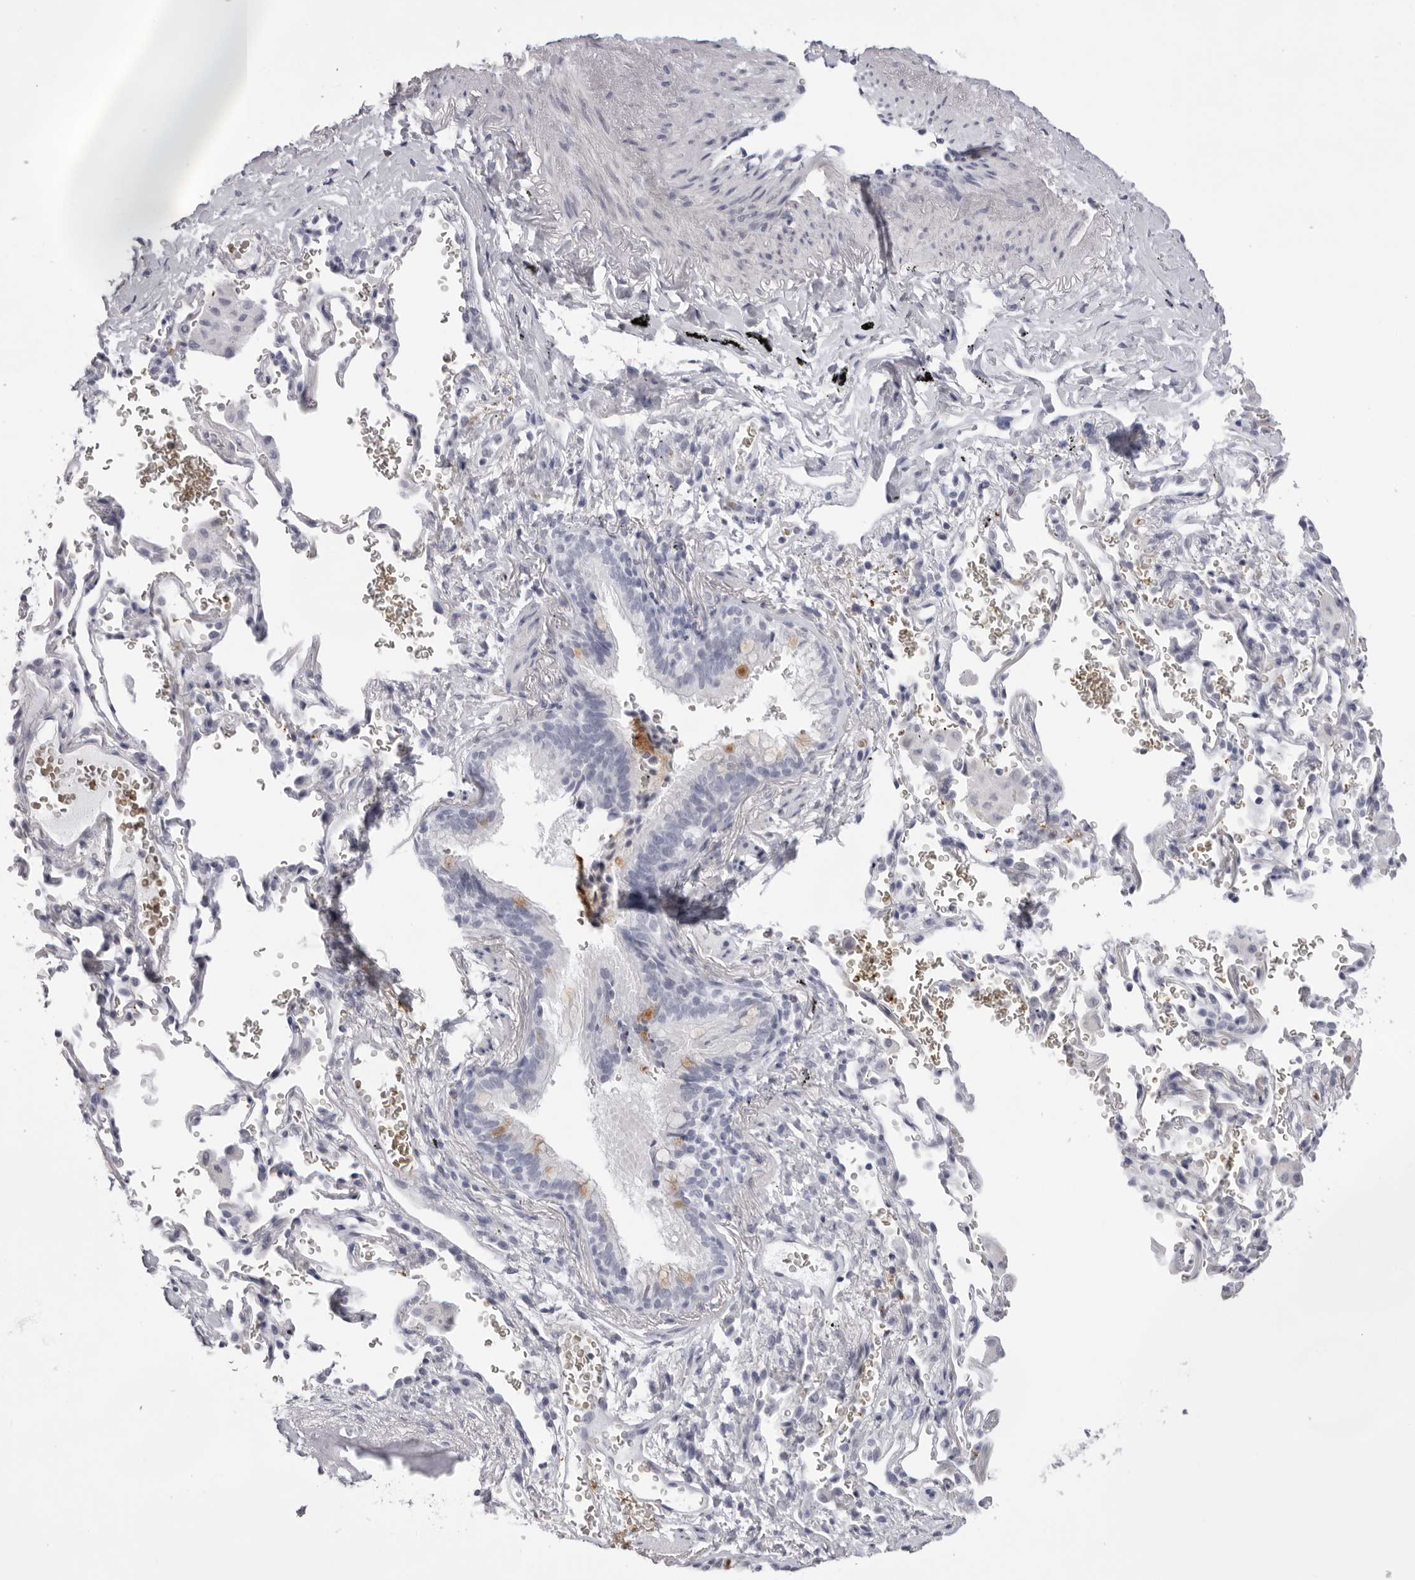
{"staining": {"intensity": "negative", "quantity": "none", "location": "none"}, "tissue": "bronchus", "cell_type": "Respiratory epithelial cells", "image_type": "normal", "snomed": [{"axis": "morphology", "description": "Normal tissue, NOS"}, {"axis": "morphology", "description": "Inflammation, NOS"}, {"axis": "topography", "description": "Bronchus"}], "caption": "DAB (3,3'-diaminobenzidine) immunohistochemical staining of normal bronchus reveals no significant positivity in respiratory epithelial cells. (DAB (3,3'-diaminobenzidine) IHC visualized using brightfield microscopy, high magnification).", "gene": "SPTA1", "patient": {"sex": "male", "age": 69}}